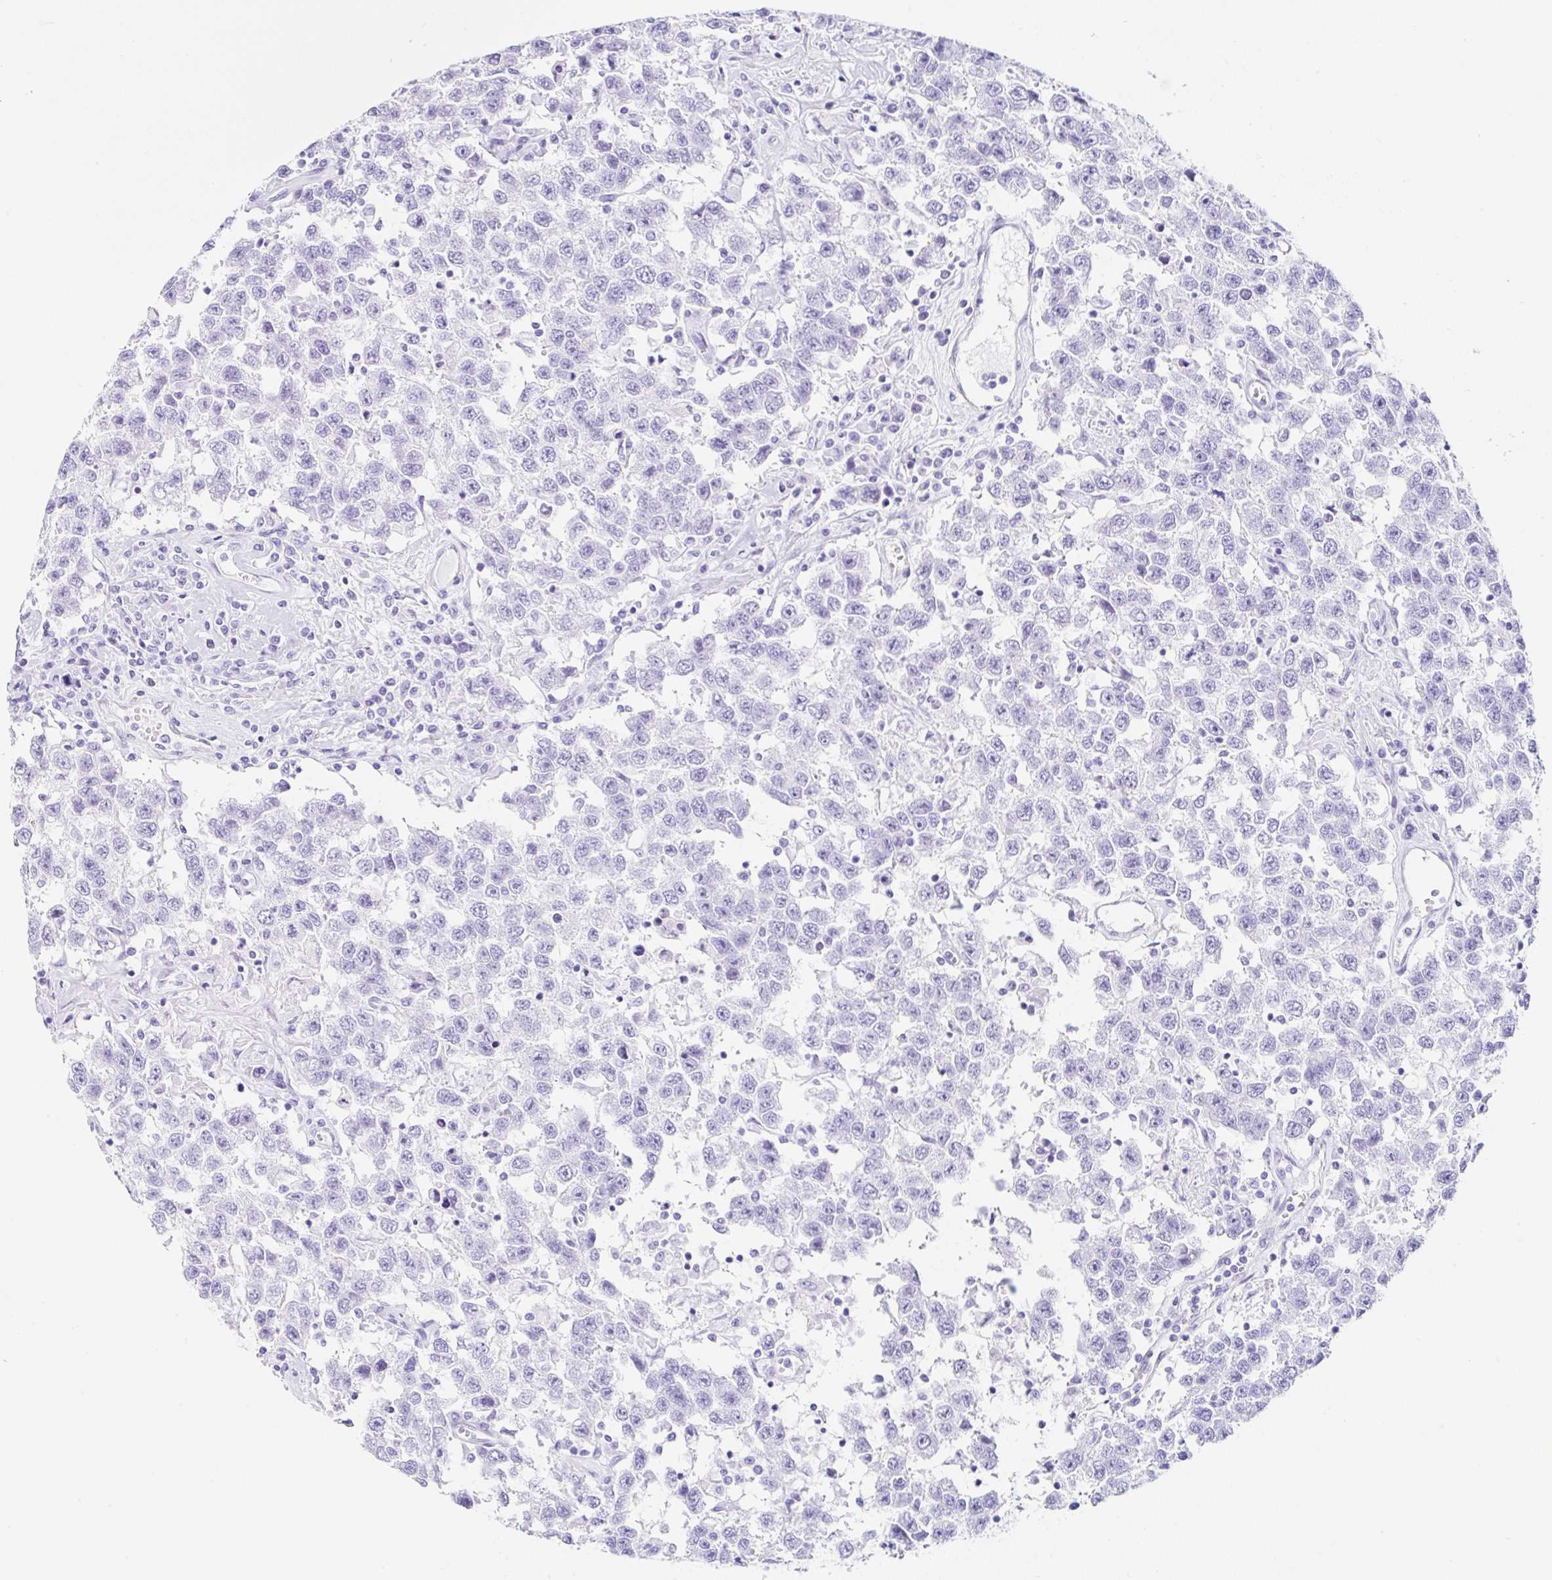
{"staining": {"intensity": "negative", "quantity": "none", "location": "none"}, "tissue": "testis cancer", "cell_type": "Tumor cells", "image_type": "cancer", "snomed": [{"axis": "morphology", "description": "Seminoma, NOS"}, {"axis": "topography", "description": "Testis"}], "caption": "An IHC photomicrograph of testis cancer is shown. There is no staining in tumor cells of testis cancer.", "gene": "CLDND2", "patient": {"sex": "male", "age": 41}}